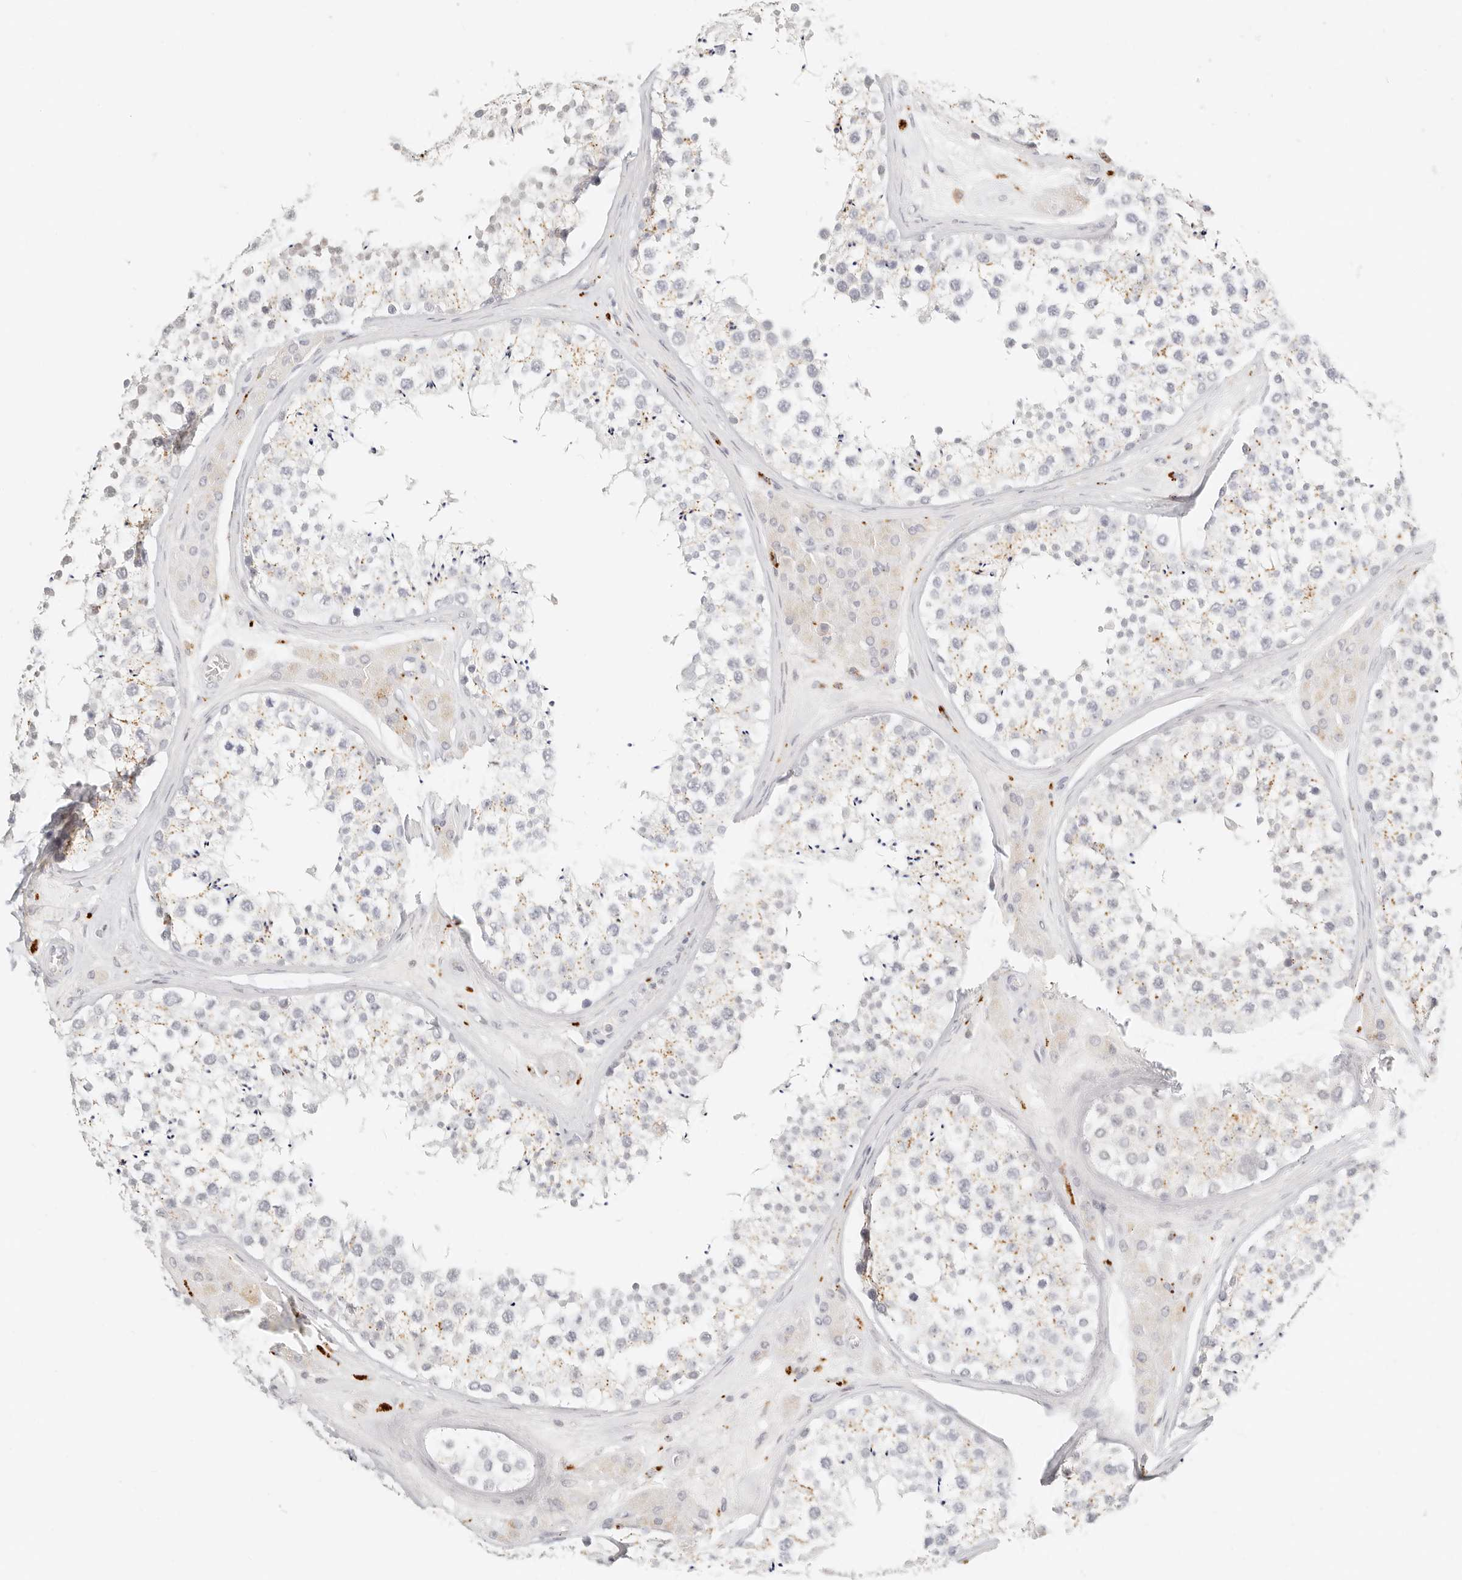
{"staining": {"intensity": "weak", "quantity": "<25%", "location": "cytoplasmic/membranous"}, "tissue": "testis", "cell_type": "Cells in seminiferous ducts", "image_type": "normal", "snomed": [{"axis": "morphology", "description": "Normal tissue, NOS"}, {"axis": "topography", "description": "Testis"}], "caption": "Photomicrograph shows no protein expression in cells in seminiferous ducts of normal testis. (DAB immunohistochemistry visualized using brightfield microscopy, high magnification).", "gene": "RNASET2", "patient": {"sex": "male", "age": 46}}